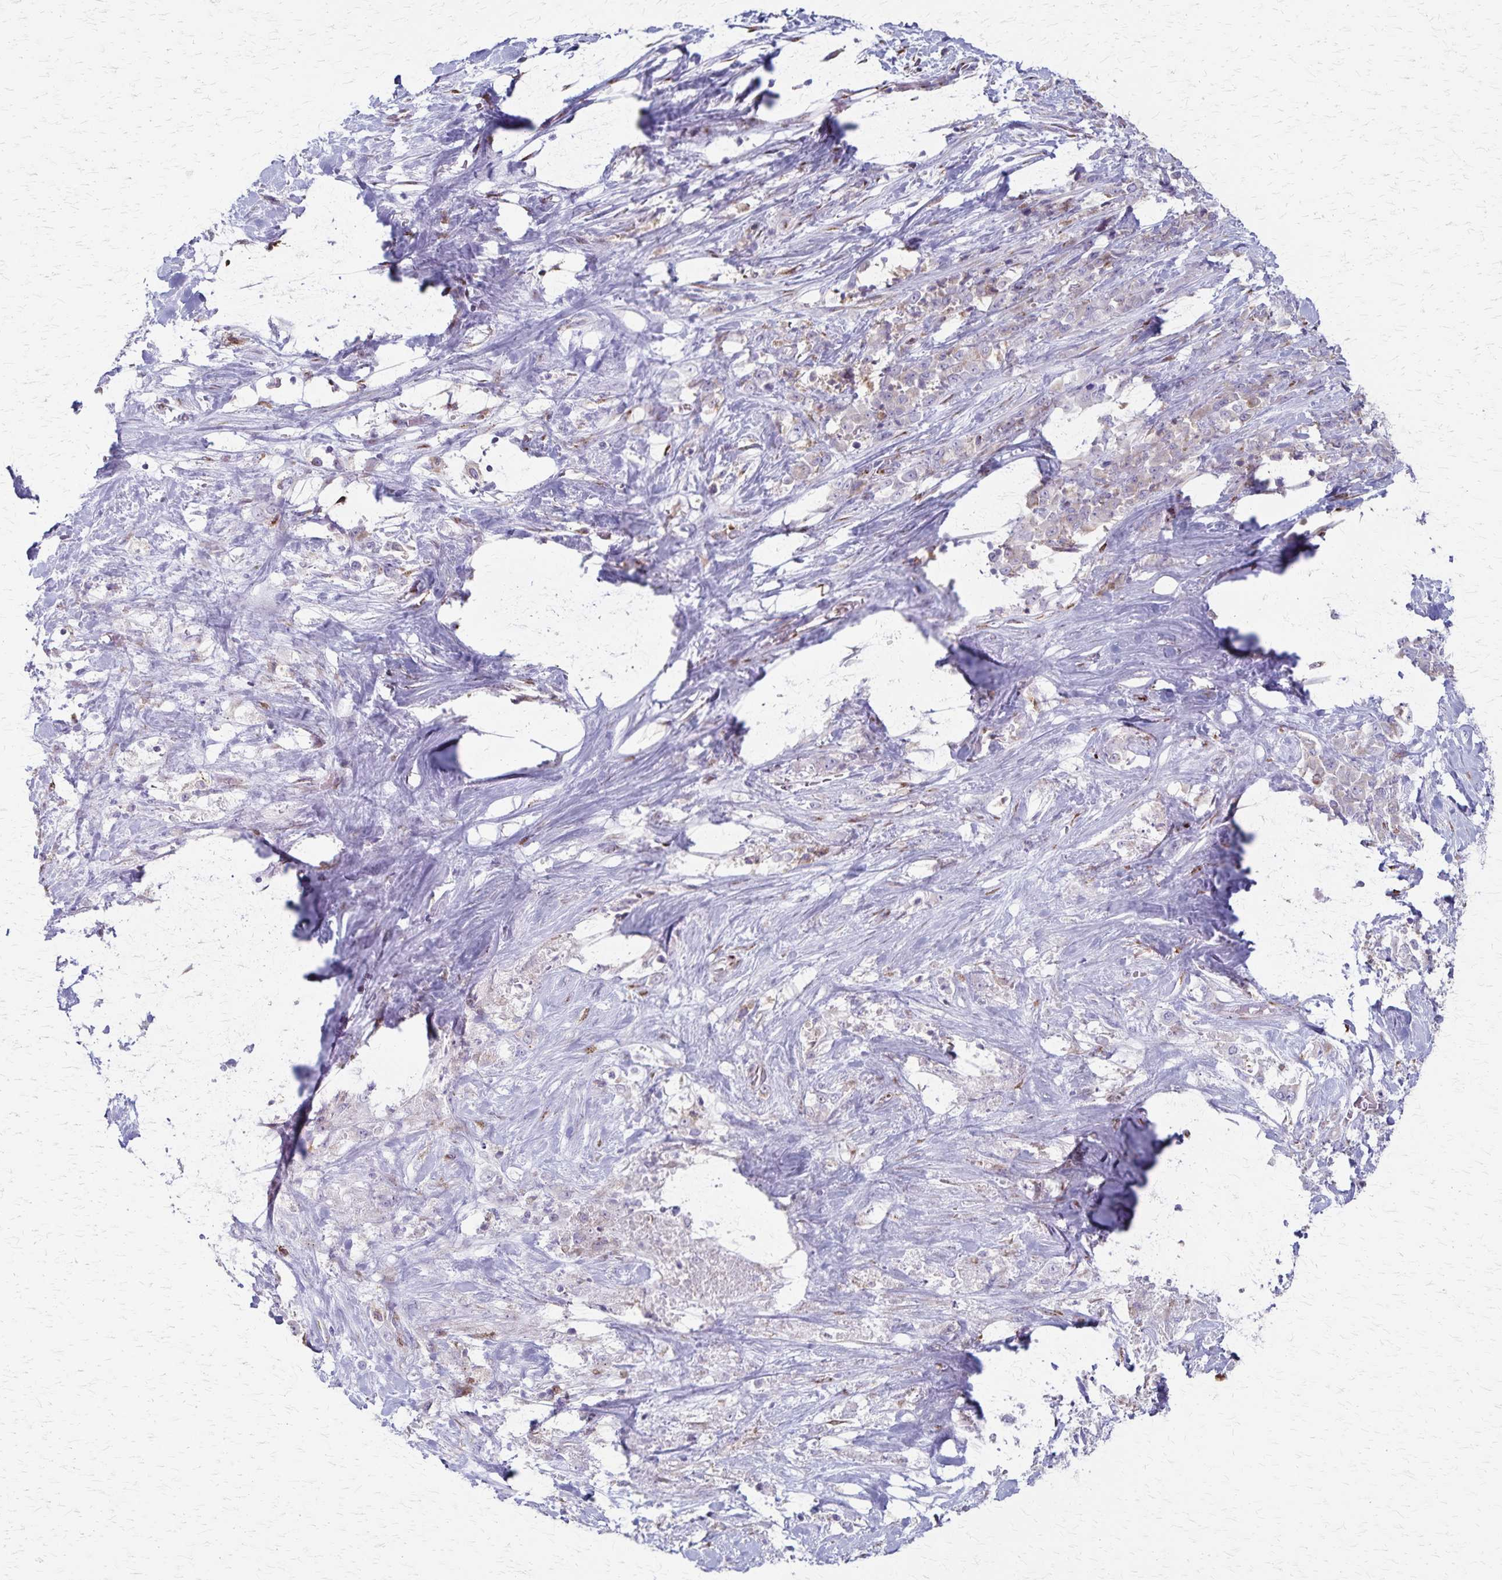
{"staining": {"intensity": "negative", "quantity": "none", "location": "none"}, "tissue": "stomach cancer", "cell_type": "Tumor cells", "image_type": "cancer", "snomed": [{"axis": "morphology", "description": "Adenocarcinoma, NOS"}, {"axis": "topography", "description": "Stomach"}], "caption": "Immunohistochemistry histopathology image of neoplastic tissue: stomach adenocarcinoma stained with DAB (3,3'-diaminobenzidine) demonstrates no significant protein positivity in tumor cells.", "gene": "MCFD2", "patient": {"sex": "female", "age": 76}}